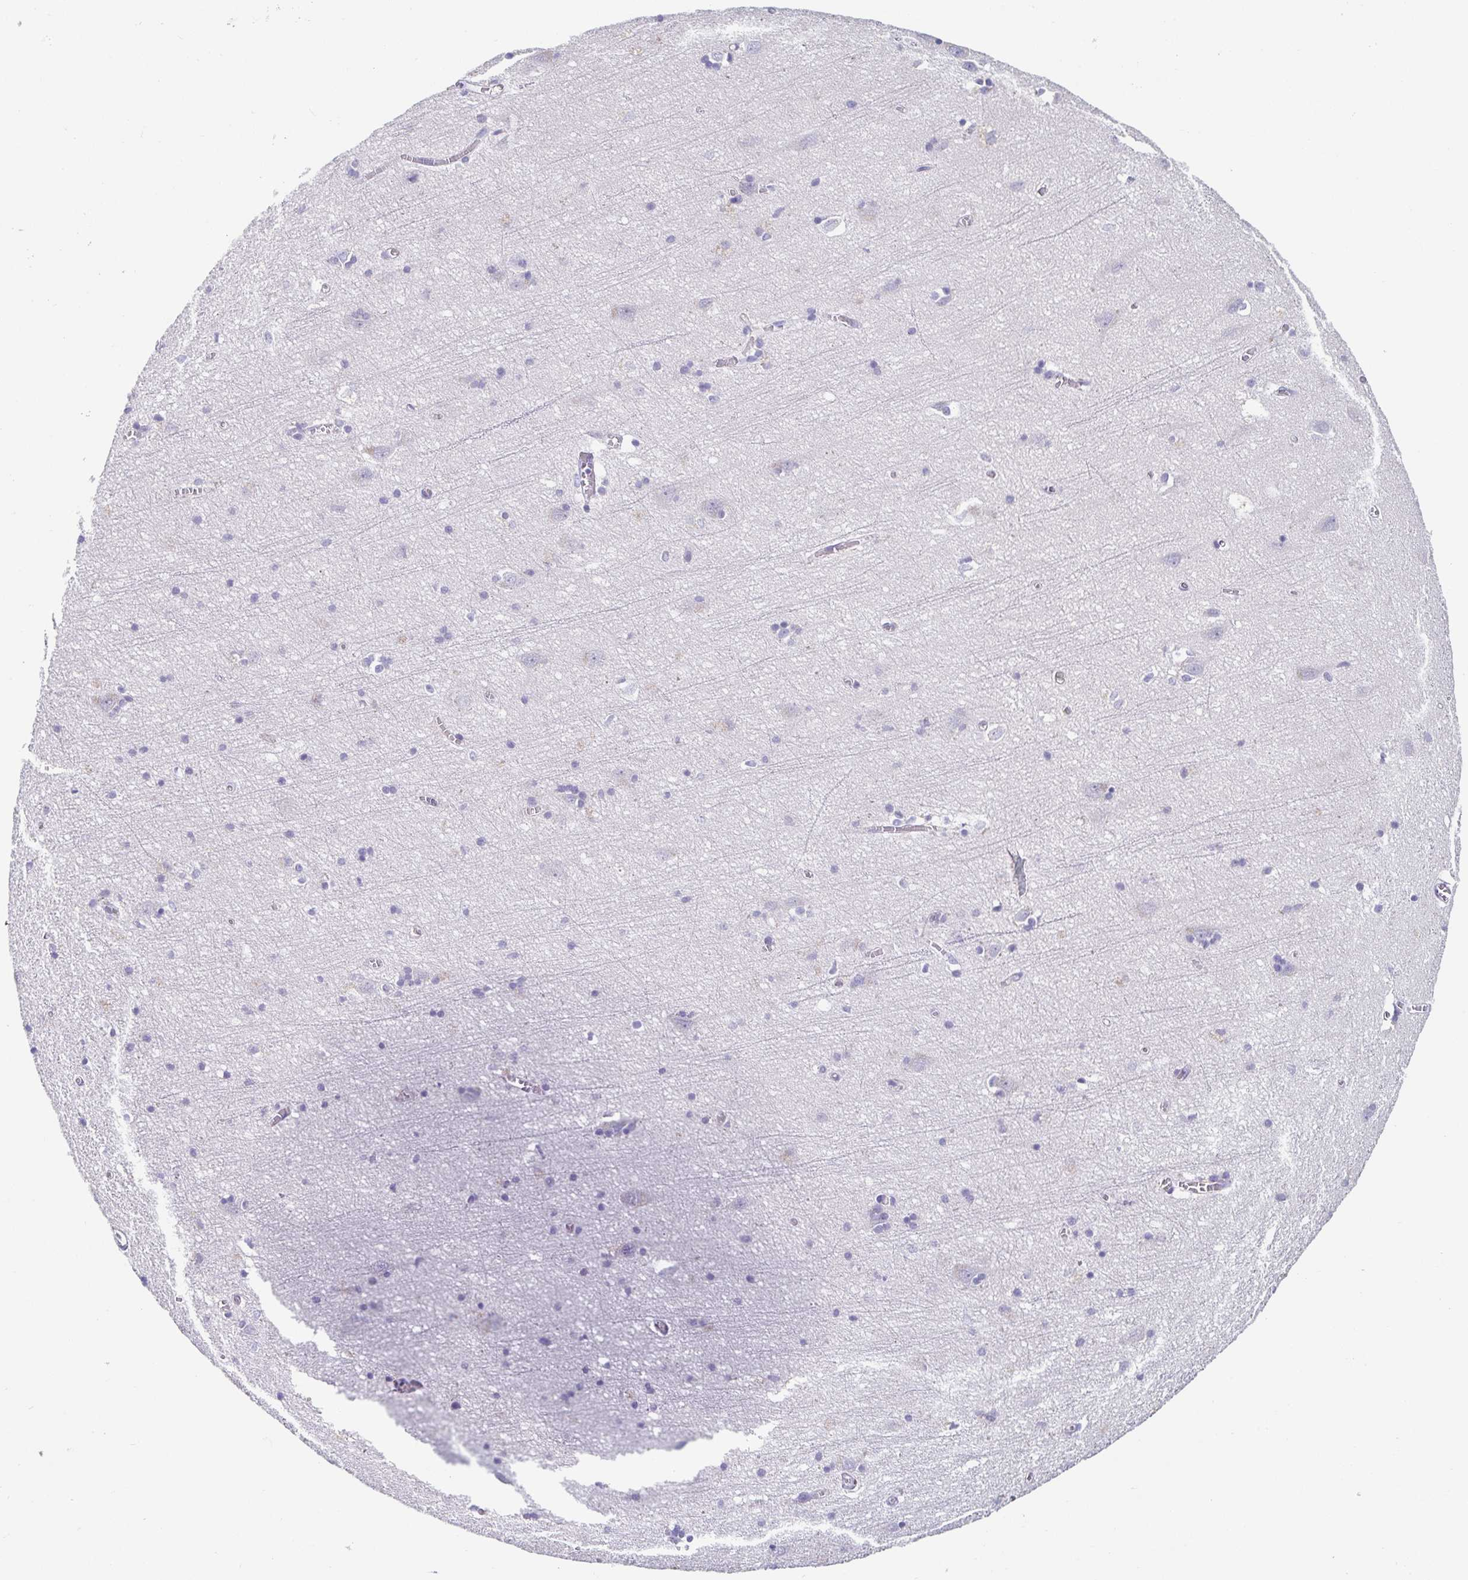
{"staining": {"intensity": "negative", "quantity": "none", "location": "none"}, "tissue": "cerebral cortex", "cell_type": "Endothelial cells", "image_type": "normal", "snomed": [{"axis": "morphology", "description": "Normal tissue, NOS"}, {"axis": "topography", "description": "Cerebral cortex"}], "caption": "High magnification brightfield microscopy of normal cerebral cortex stained with DAB (brown) and counterstained with hematoxylin (blue): endothelial cells show no significant staining. The staining was performed using DAB (3,3'-diaminobenzidine) to visualize the protein expression in brown, while the nuclei were stained in blue with hematoxylin (Magnification: 20x).", "gene": "PIWIL3", "patient": {"sex": "male", "age": 70}}